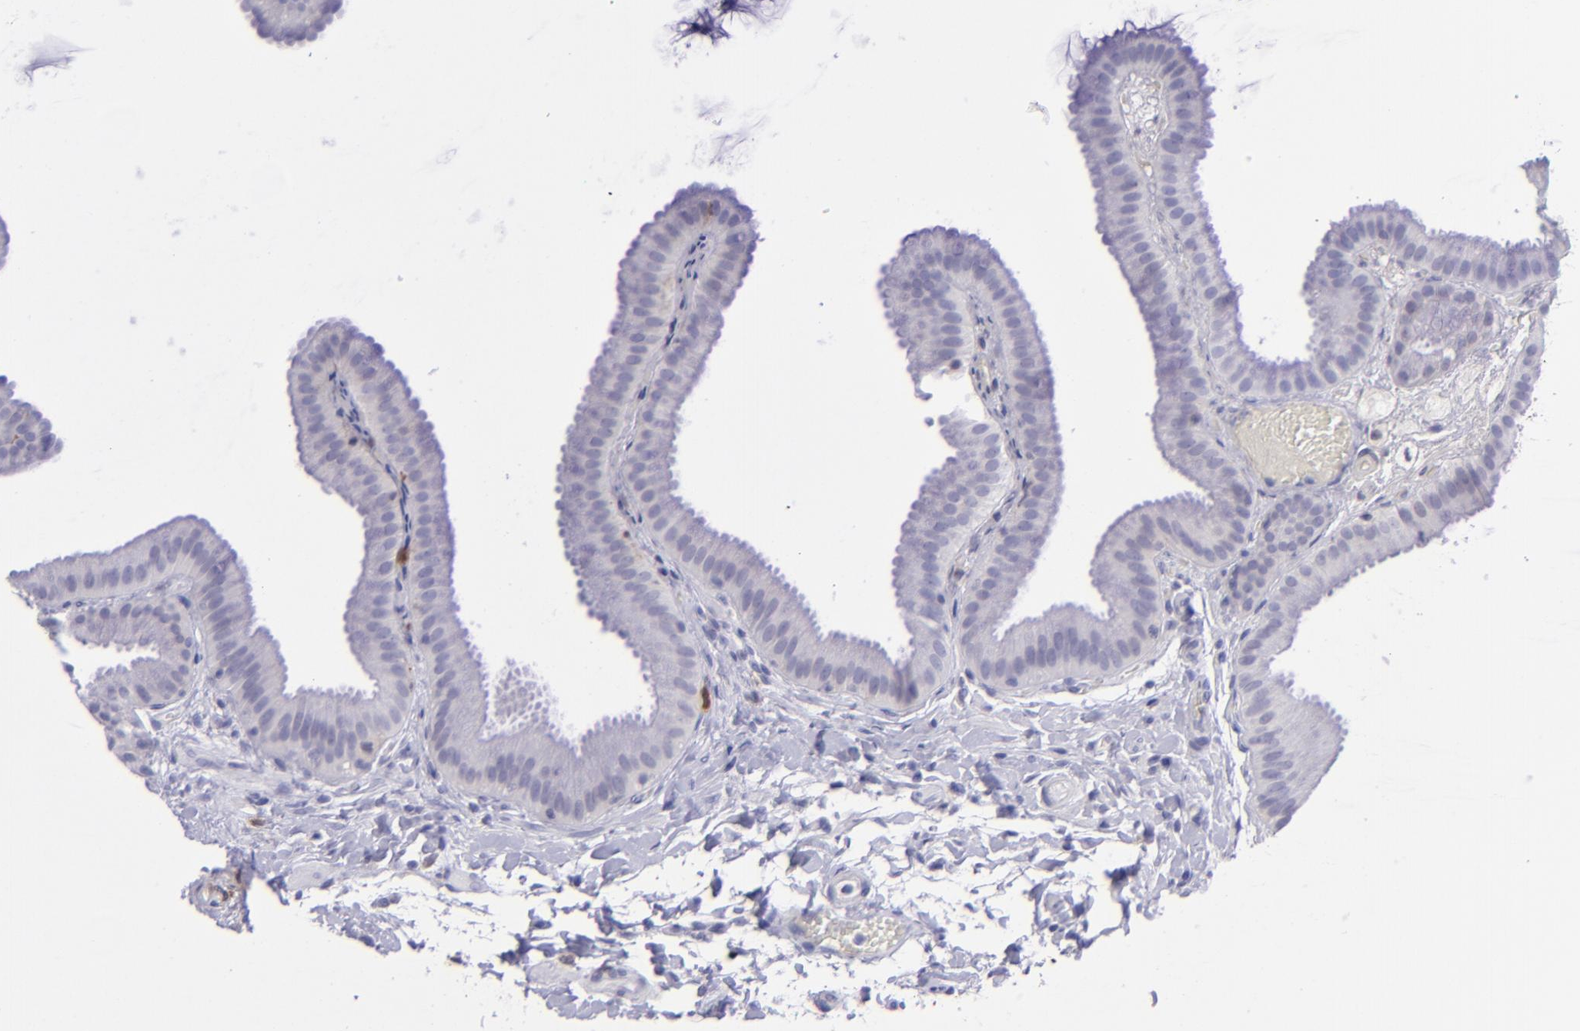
{"staining": {"intensity": "negative", "quantity": "none", "location": "none"}, "tissue": "gallbladder", "cell_type": "Glandular cells", "image_type": "normal", "snomed": [{"axis": "morphology", "description": "Normal tissue, NOS"}, {"axis": "topography", "description": "Gallbladder"}], "caption": "Immunohistochemistry (IHC) image of benign gallbladder: human gallbladder stained with DAB demonstrates no significant protein positivity in glandular cells.", "gene": "TYMP", "patient": {"sex": "female", "age": 63}}